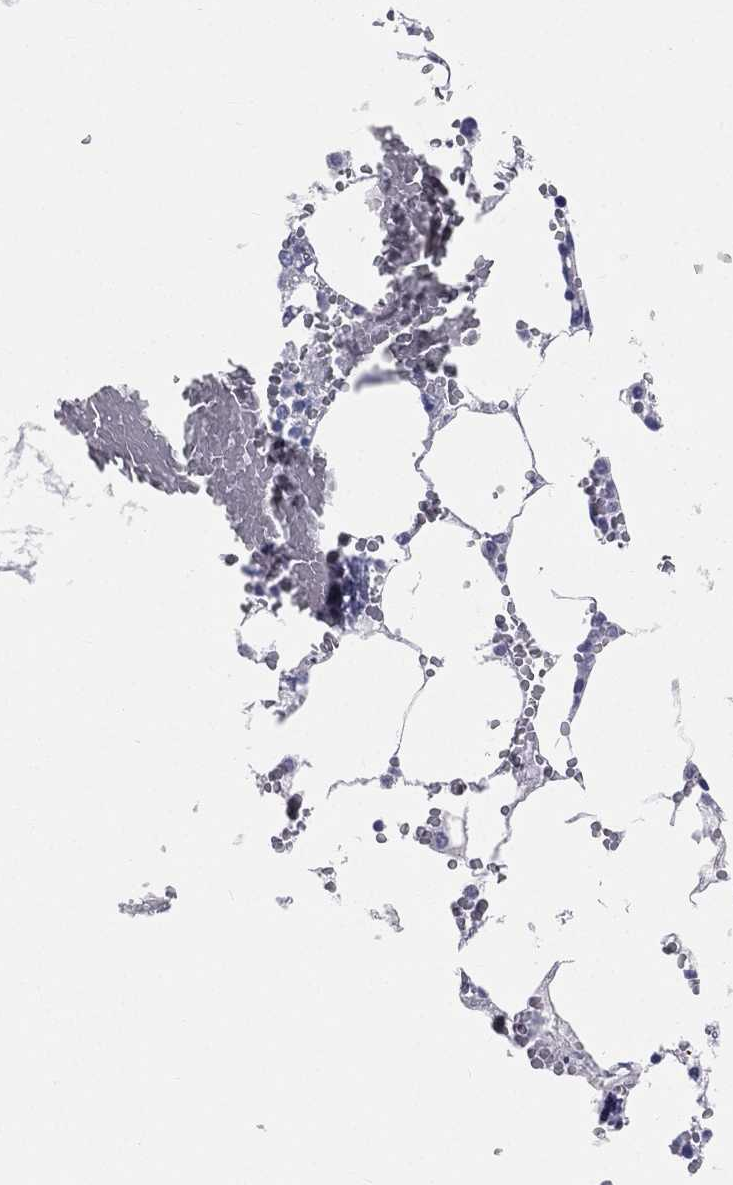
{"staining": {"intensity": "negative", "quantity": "none", "location": "none"}, "tissue": "bone marrow", "cell_type": "Hematopoietic cells", "image_type": "normal", "snomed": [{"axis": "morphology", "description": "Normal tissue, NOS"}, {"axis": "topography", "description": "Bone marrow"}], "caption": "A high-resolution image shows immunohistochemistry (IHC) staining of benign bone marrow, which reveals no significant expression in hematopoietic cells.", "gene": "STK31", "patient": {"sex": "female", "age": 64}}